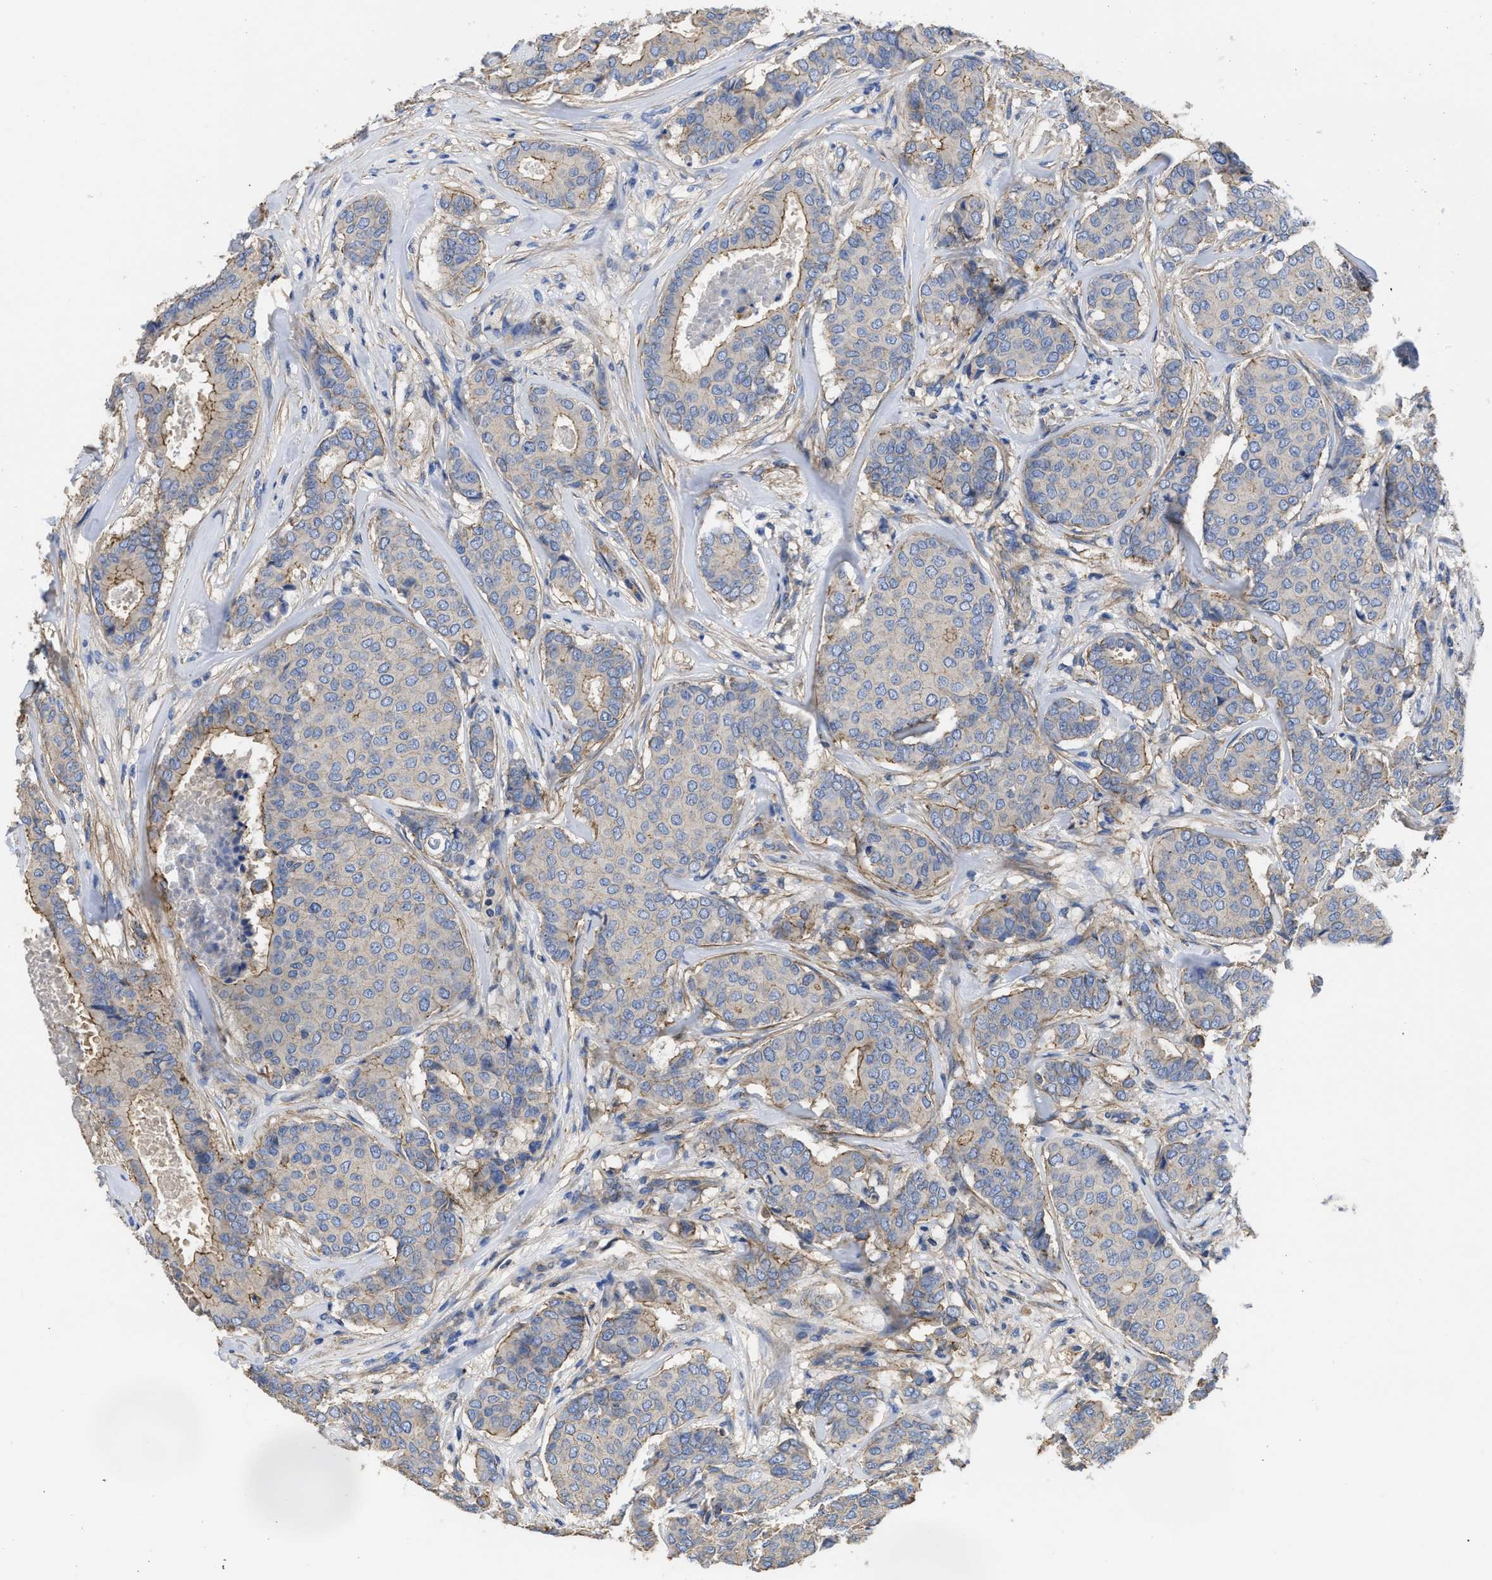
{"staining": {"intensity": "weak", "quantity": "<25%", "location": "cytoplasmic/membranous"}, "tissue": "breast cancer", "cell_type": "Tumor cells", "image_type": "cancer", "snomed": [{"axis": "morphology", "description": "Duct carcinoma"}, {"axis": "topography", "description": "Breast"}], "caption": "Immunohistochemical staining of human breast cancer (intraductal carcinoma) exhibits no significant staining in tumor cells.", "gene": "USP4", "patient": {"sex": "female", "age": 75}}